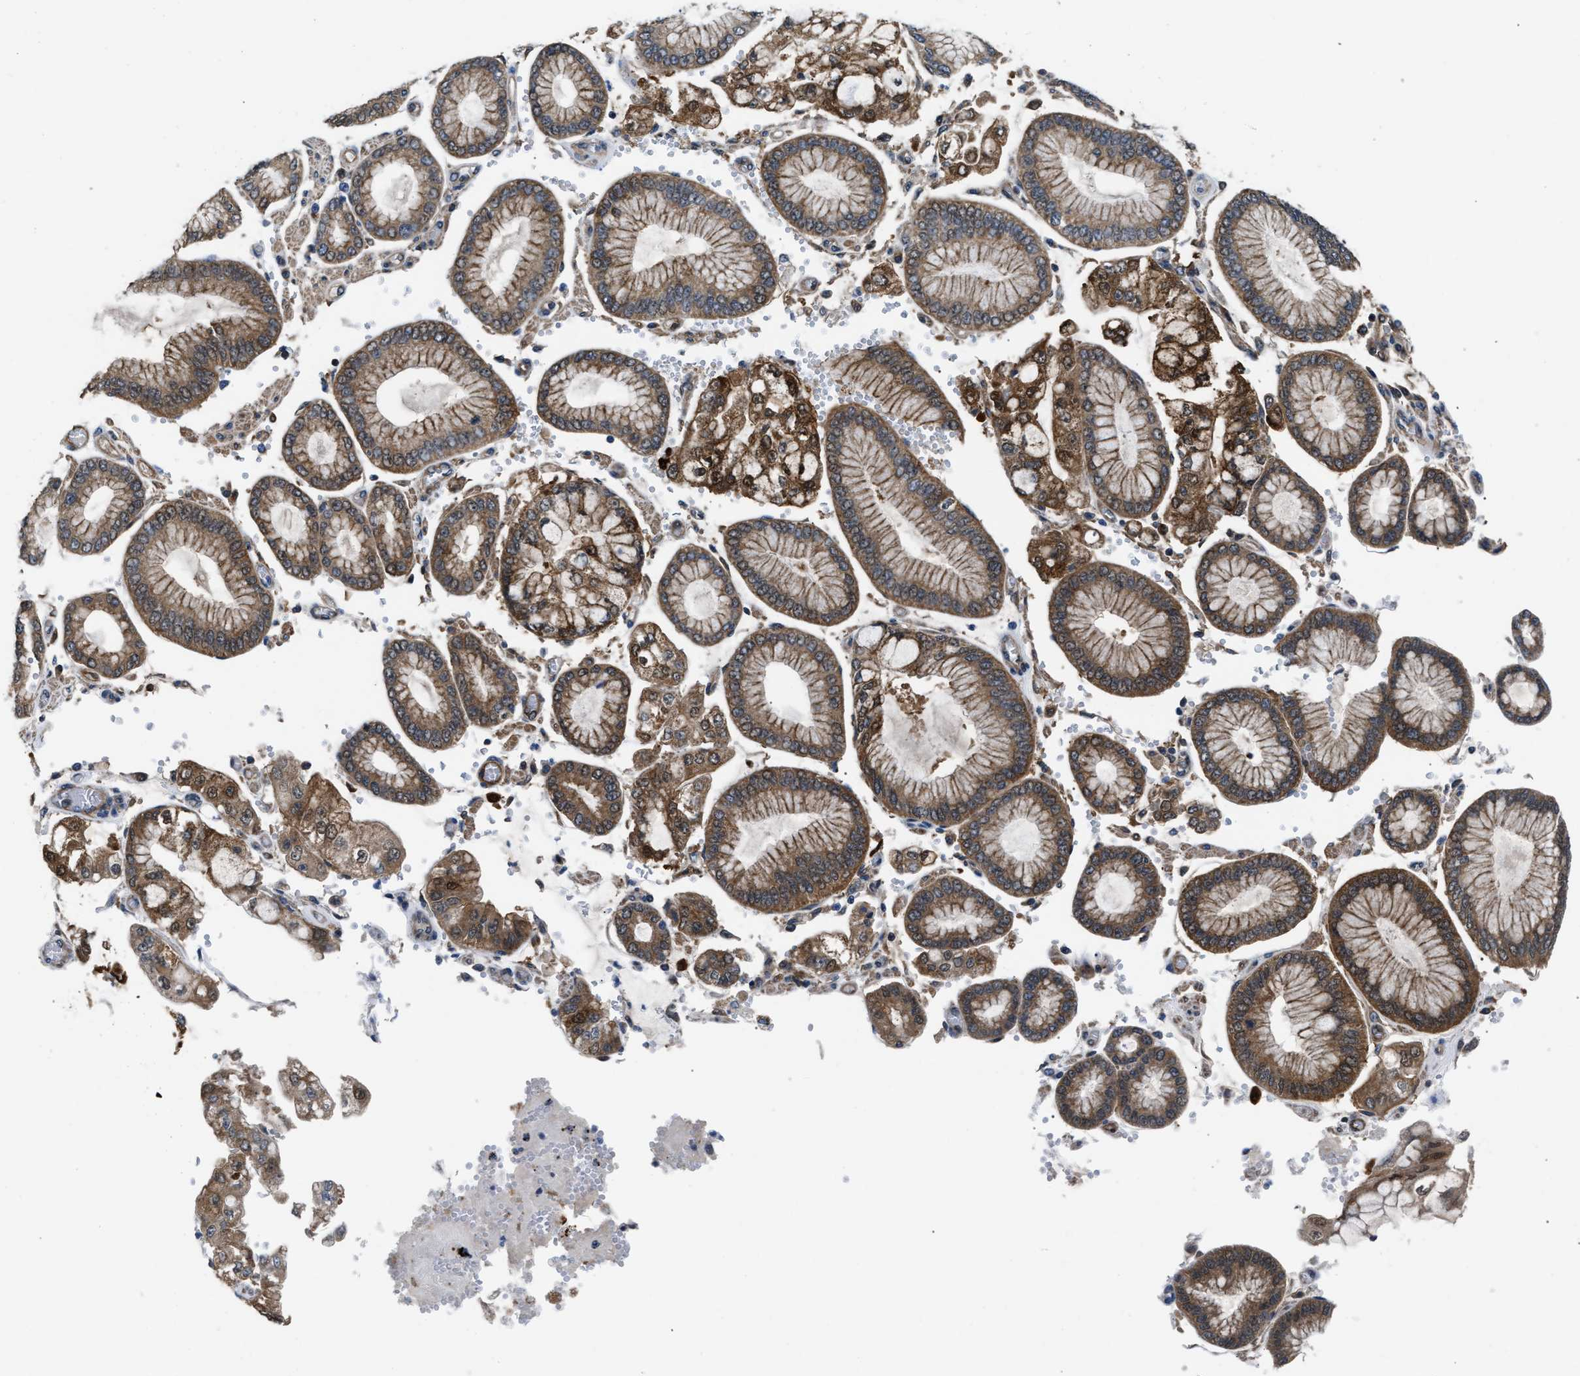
{"staining": {"intensity": "moderate", "quantity": ">75%", "location": "cytoplasmic/membranous"}, "tissue": "stomach cancer", "cell_type": "Tumor cells", "image_type": "cancer", "snomed": [{"axis": "morphology", "description": "Adenocarcinoma, NOS"}, {"axis": "topography", "description": "Stomach"}], "caption": "Immunohistochemical staining of stomach cancer demonstrates medium levels of moderate cytoplasmic/membranous staining in about >75% of tumor cells. The protein of interest is shown in brown color, while the nuclei are stained blue.", "gene": "PPA1", "patient": {"sex": "male", "age": 76}}